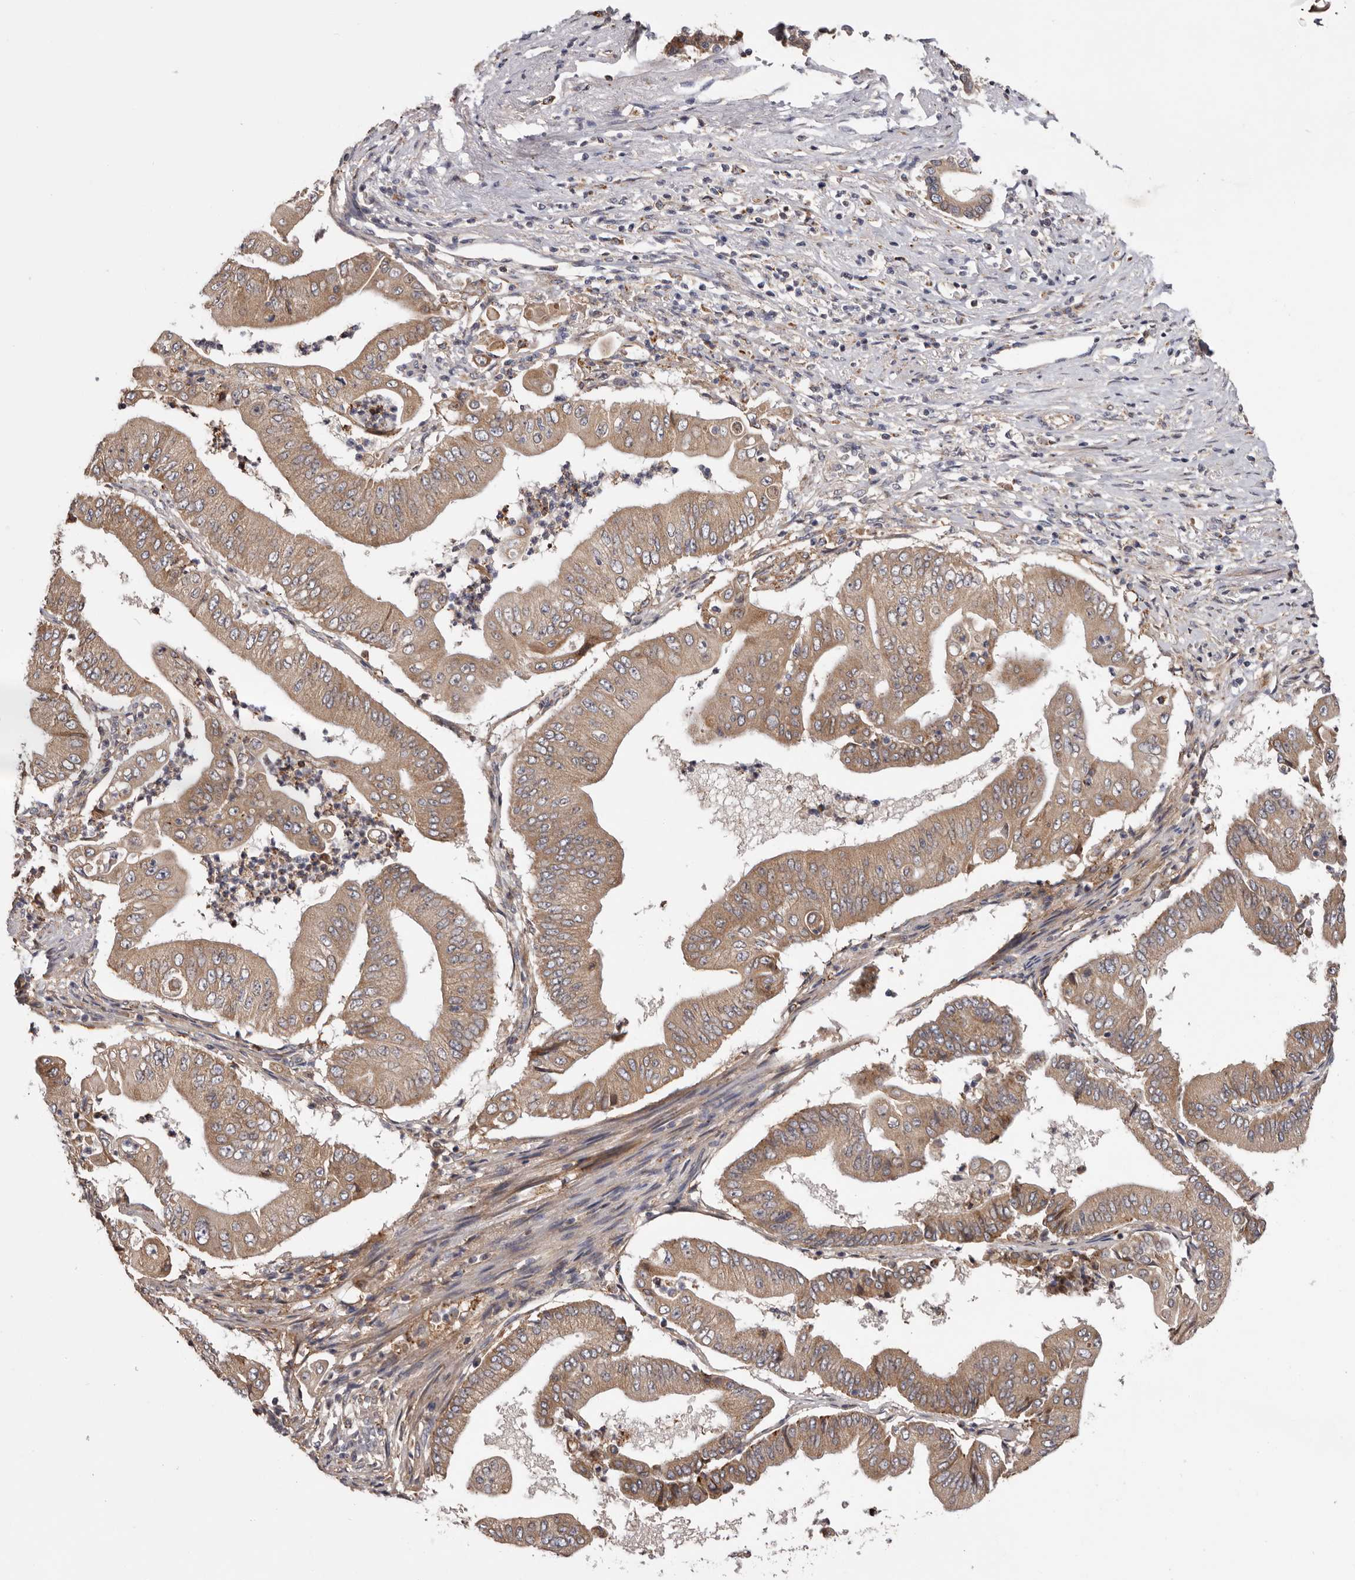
{"staining": {"intensity": "moderate", "quantity": ">75%", "location": "cytoplasmic/membranous"}, "tissue": "pancreatic cancer", "cell_type": "Tumor cells", "image_type": "cancer", "snomed": [{"axis": "morphology", "description": "Adenocarcinoma, NOS"}, {"axis": "topography", "description": "Pancreas"}], "caption": "Immunohistochemistry photomicrograph of neoplastic tissue: human pancreatic cancer (adenocarcinoma) stained using IHC reveals medium levels of moderate protein expression localized specifically in the cytoplasmic/membranous of tumor cells, appearing as a cytoplasmic/membranous brown color.", "gene": "TMUB1", "patient": {"sex": "female", "age": 77}}